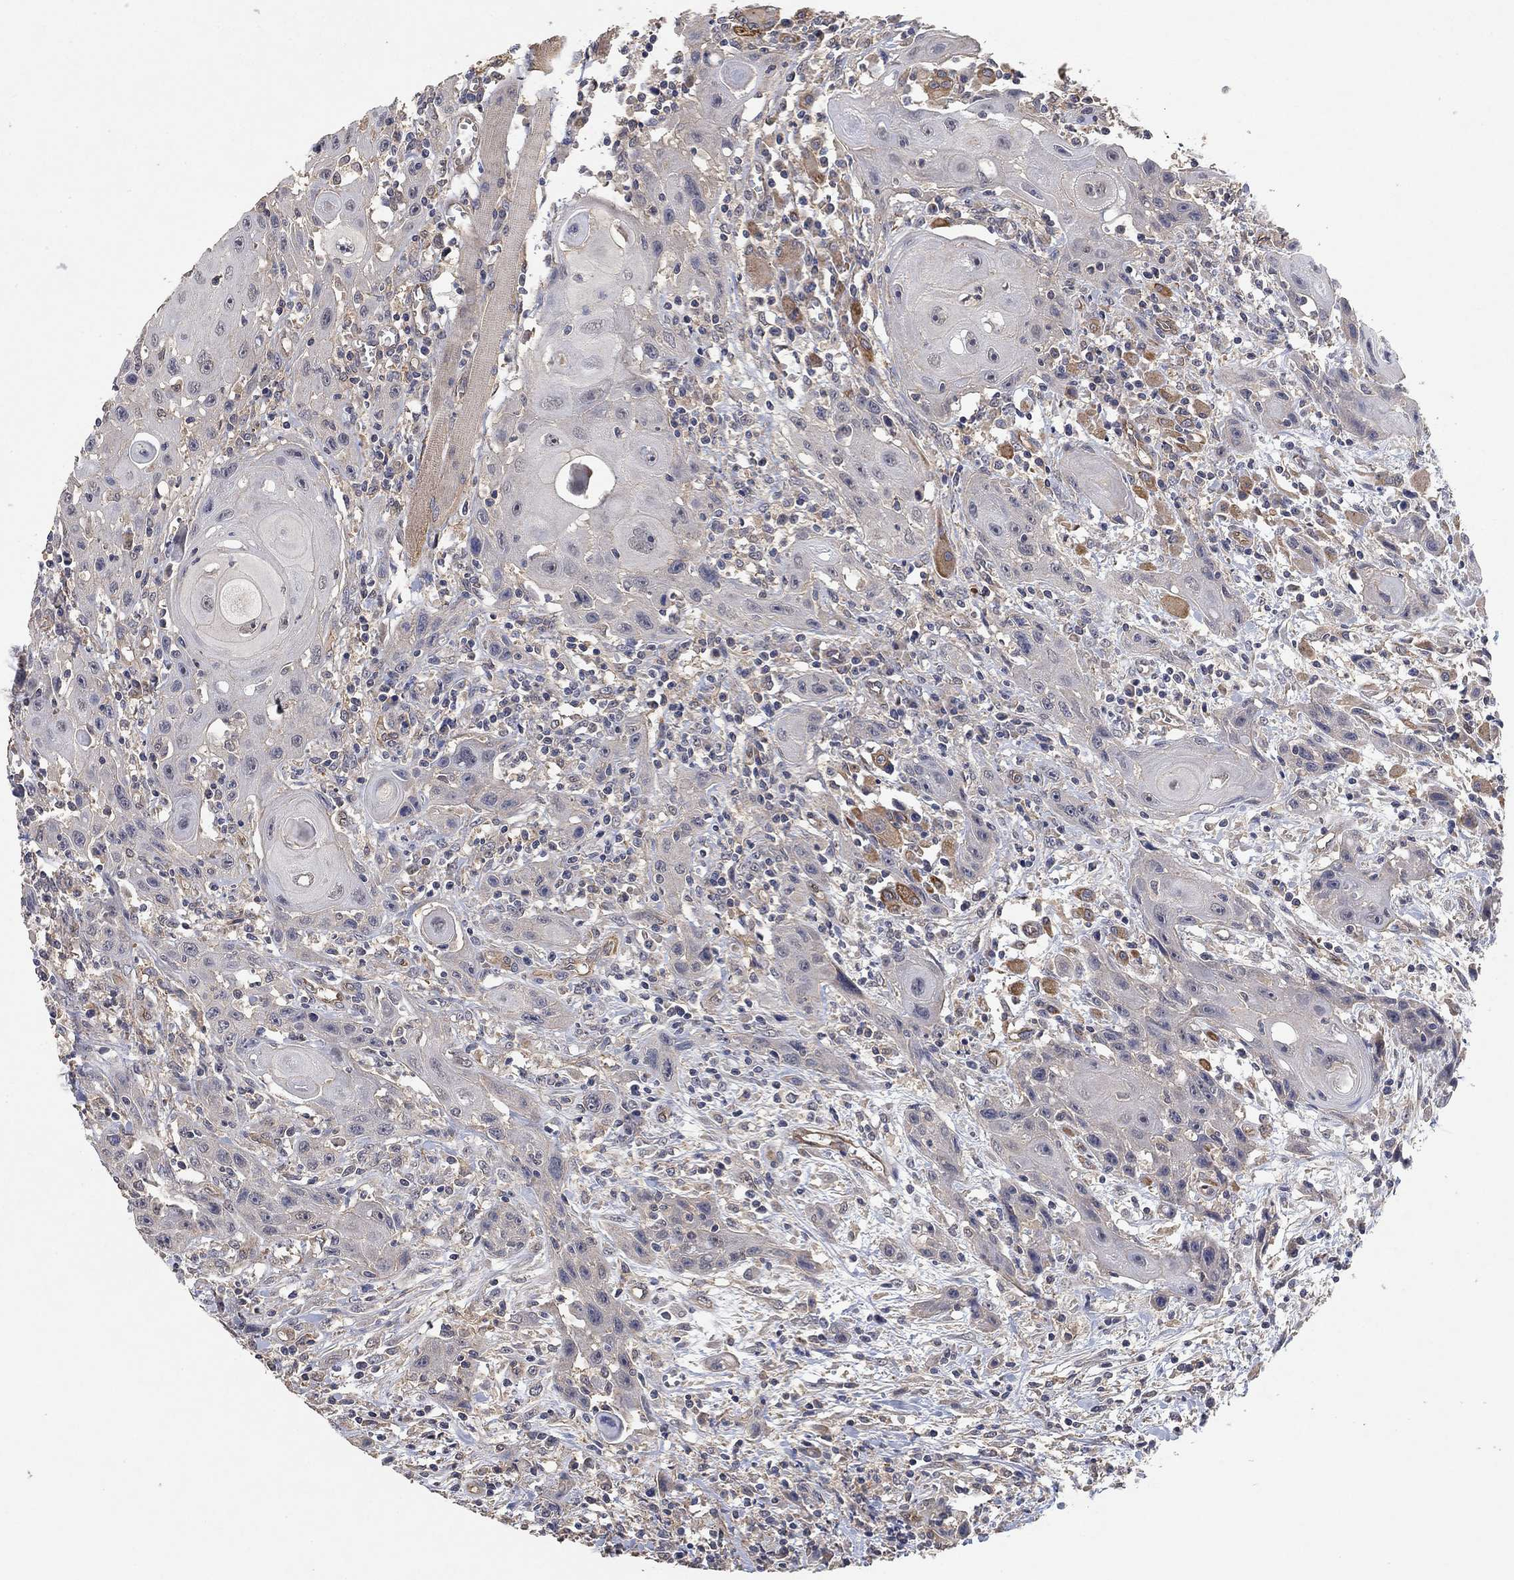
{"staining": {"intensity": "negative", "quantity": "none", "location": "none"}, "tissue": "head and neck cancer", "cell_type": "Tumor cells", "image_type": "cancer", "snomed": [{"axis": "morphology", "description": "Normal tissue, NOS"}, {"axis": "morphology", "description": "Squamous cell carcinoma, NOS"}, {"axis": "topography", "description": "Oral tissue"}, {"axis": "topography", "description": "Head-Neck"}], "caption": "This photomicrograph is of head and neck cancer stained with immunohistochemistry to label a protein in brown with the nuclei are counter-stained blue. There is no positivity in tumor cells.", "gene": "MCUR1", "patient": {"sex": "male", "age": 71}}